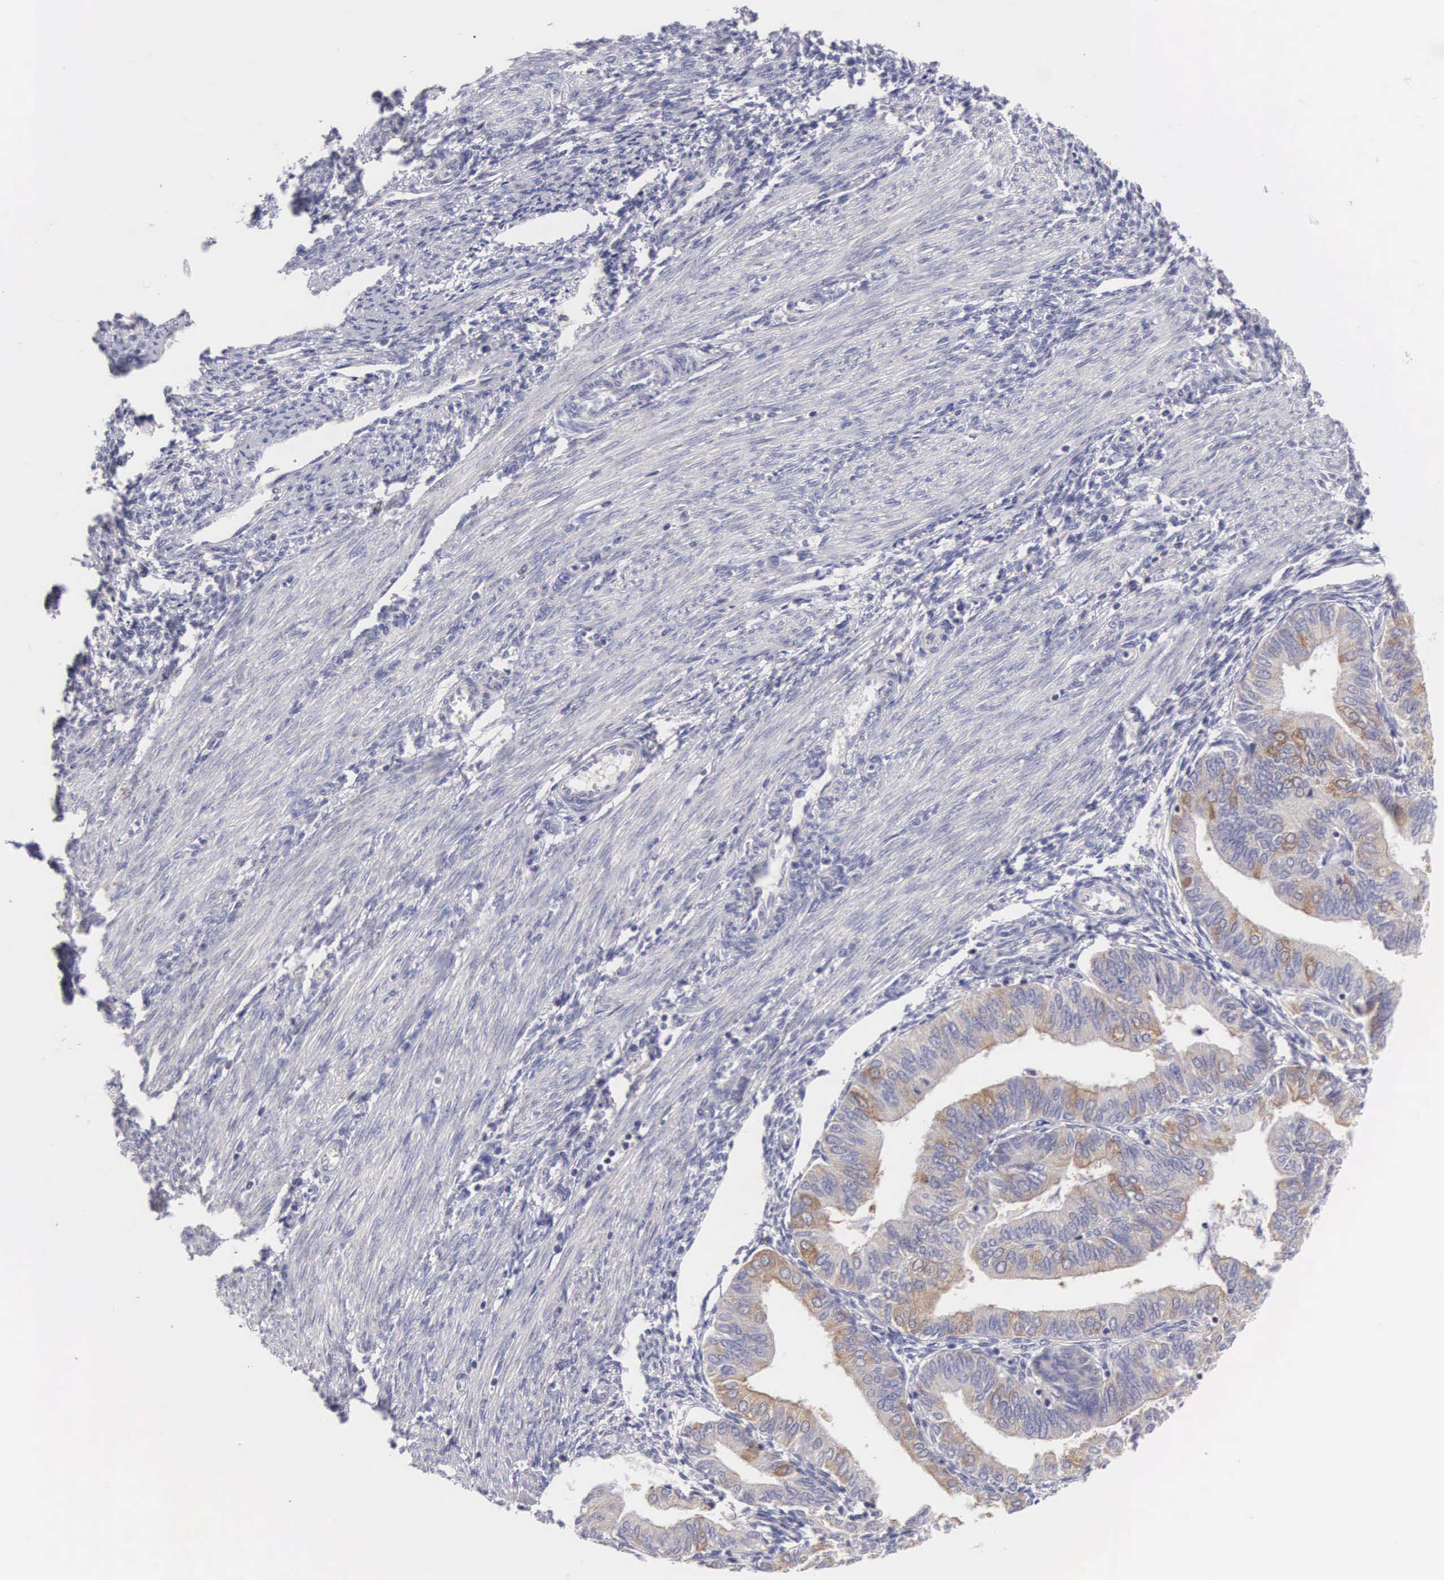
{"staining": {"intensity": "weak", "quantity": "<25%", "location": "cytoplasmic/membranous"}, "tissue": "endometrial cancer", "cell_type": "Tumor cells", "image_type": "cancer", "snomed": [{"axis": "morphology", "description": "Adenocarcinoma, NOS"}, {"axis": "topography", "description": "Endometrium"}], "caption": "Tumor cells are negative for protein expression in human endometrial adenocarcinoma.", "gene": "TXLNG", "patient": {"sex": "female", "age": 51}}